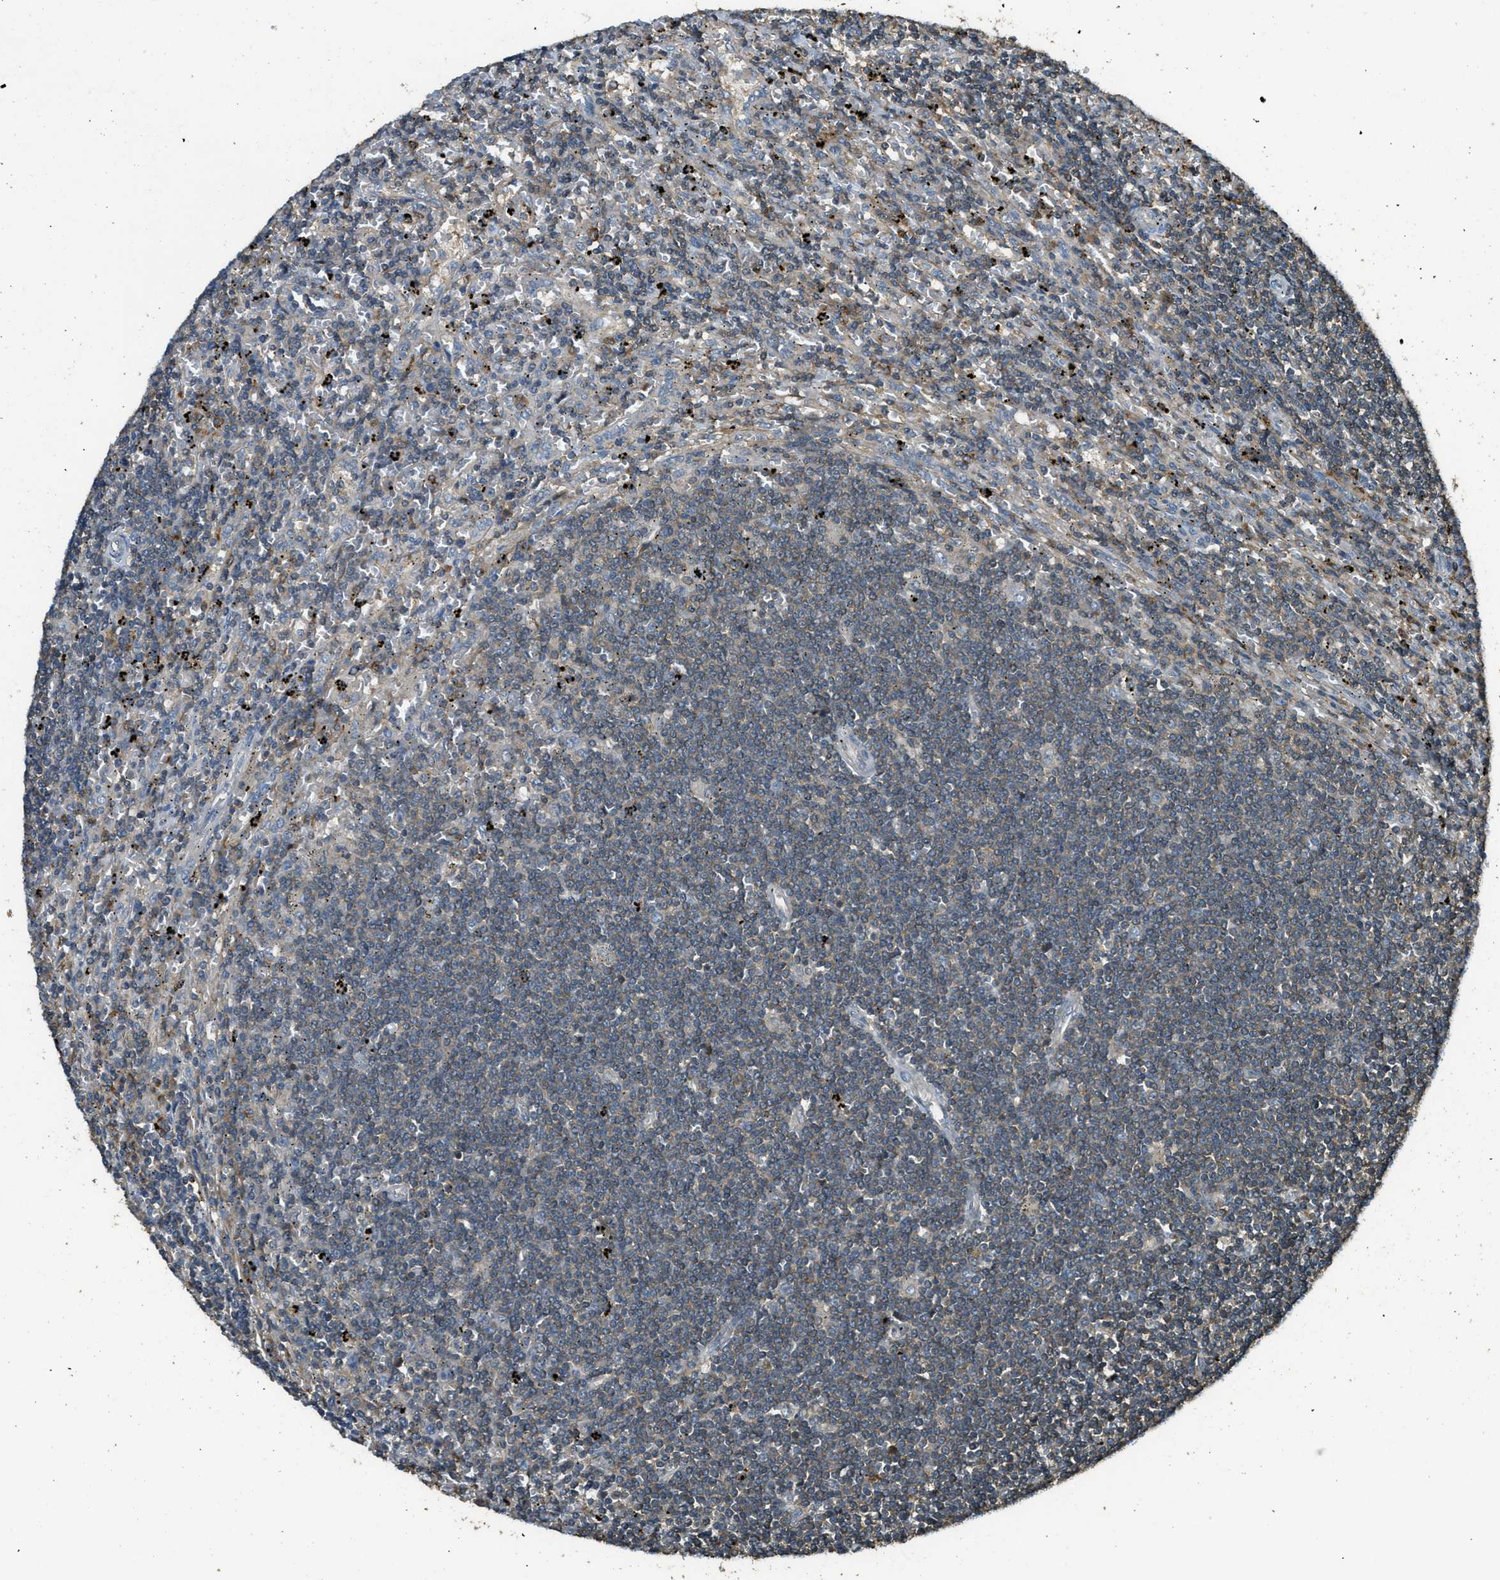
{"staining": {"intensity": "weak", "quantity": "<25%", "location": "cytoplasmic/membranous"}, "tissue": "lymphoma", "cell_type": "Tumor cells", "image_type": "cancer", "snomed": [{"axis": "morphology", "description": "Malignant lymphoma, non-Hodgkin's type, Low grade"}, {"axis": "topography", "description": "Spleen"}], "caption": "IHC of low-grade malignant lymphoma, non-Hodgkin's type demonstrates no expression in tumor cells. (Immunohistochemistry (ihc), brightfield microscopy, high magnification).", "gene": "PPP6R3", "patient": {"sex": "male", "age": 76}}